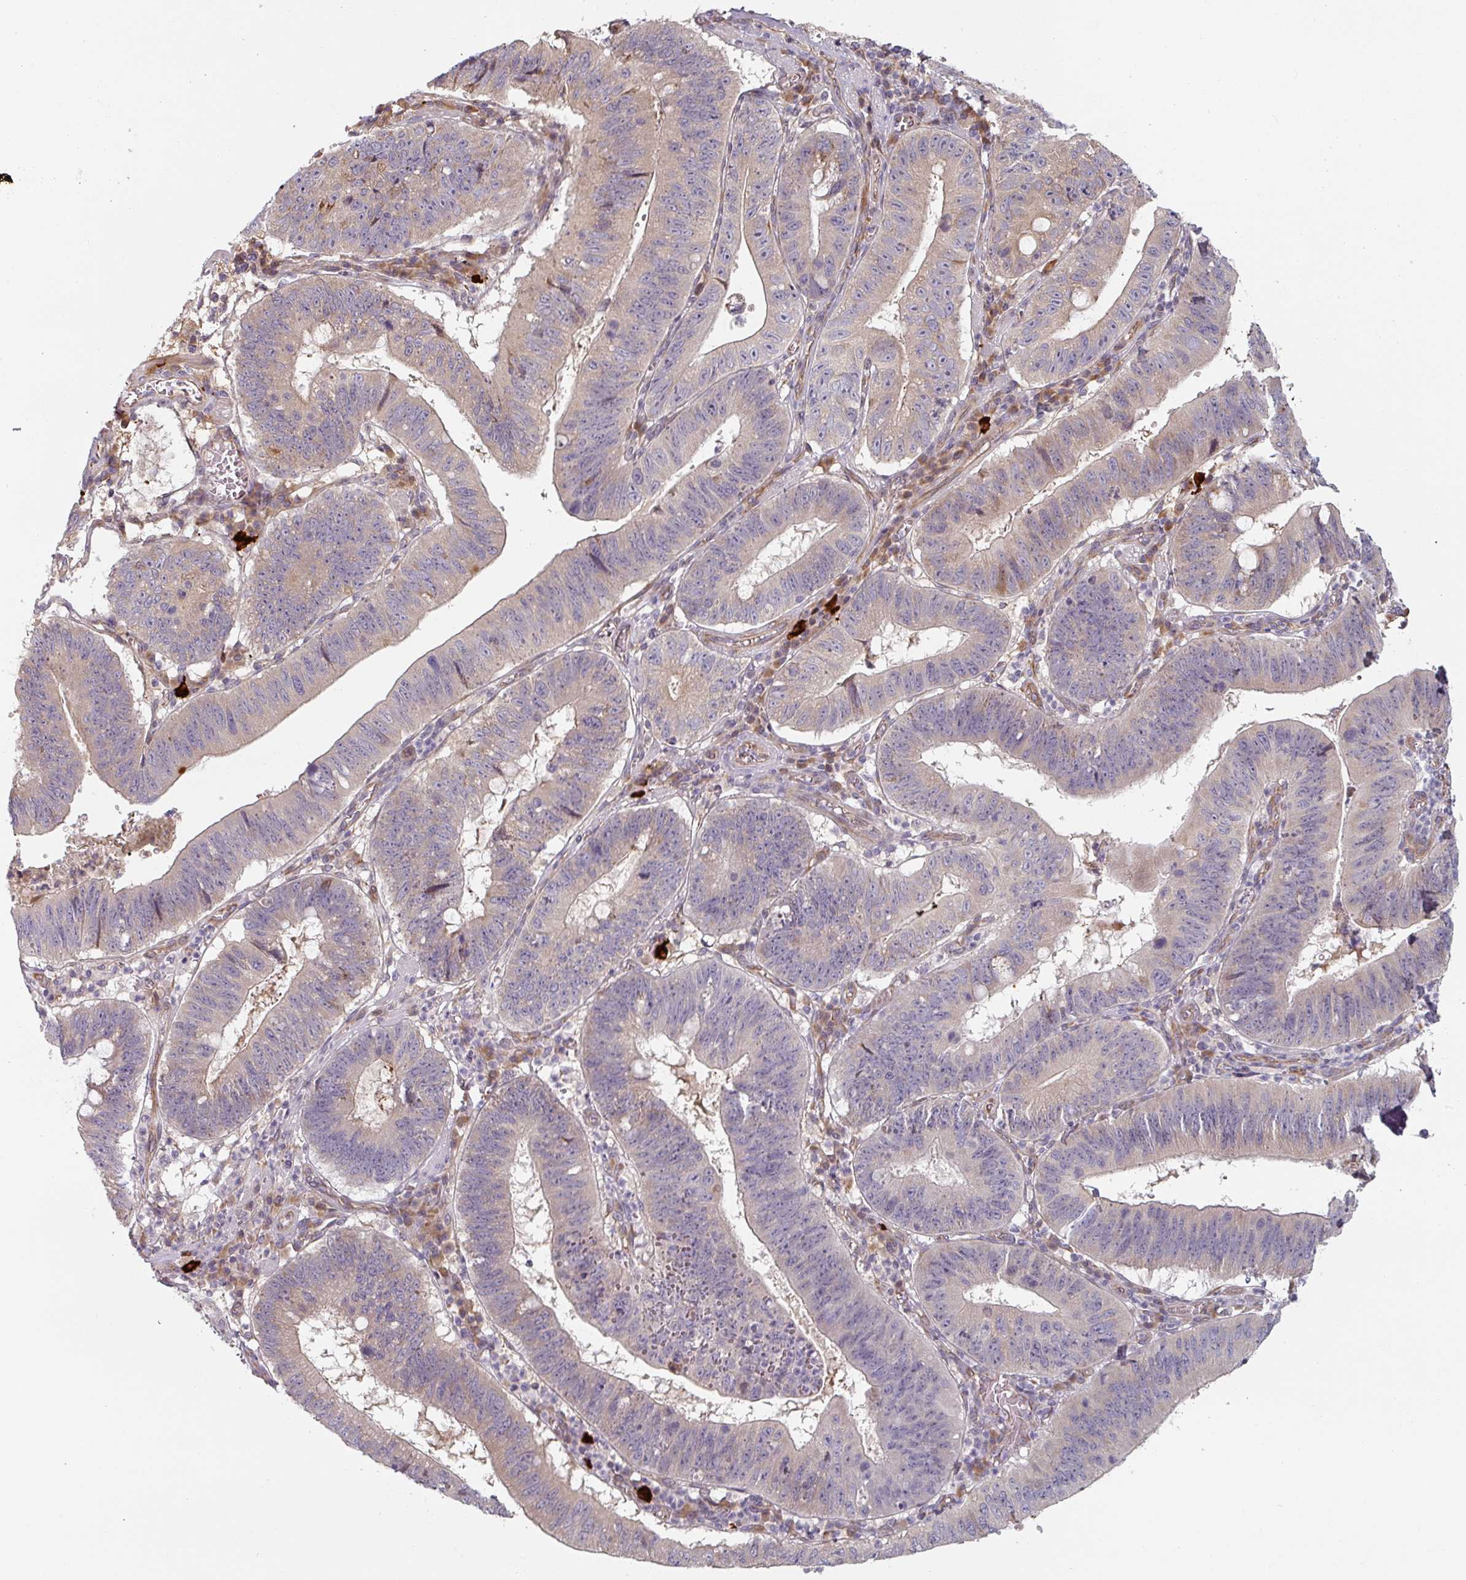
{"staining": {"intensity": "negative", "quantity": "none", "location": "none"}, "tissue": "stomach cancer", "cell_type": "Tumor cells", "image_type": "cancer", "snomed": [{"axis": "morphology", "description": "Adenocarcinoma, NOS"}, {"axis": "topography", "description": "Stomach"}], "caption": "Immunohistochemistry (IHC) photomicrograph of neoplastic tissue: stomach cancer stained with DAB (3,3'-diaminobenzidine) displays no significant protein expression in tumor cells.", "gene": "CEP78", "patient": {"sex": "male", "age": 59}}